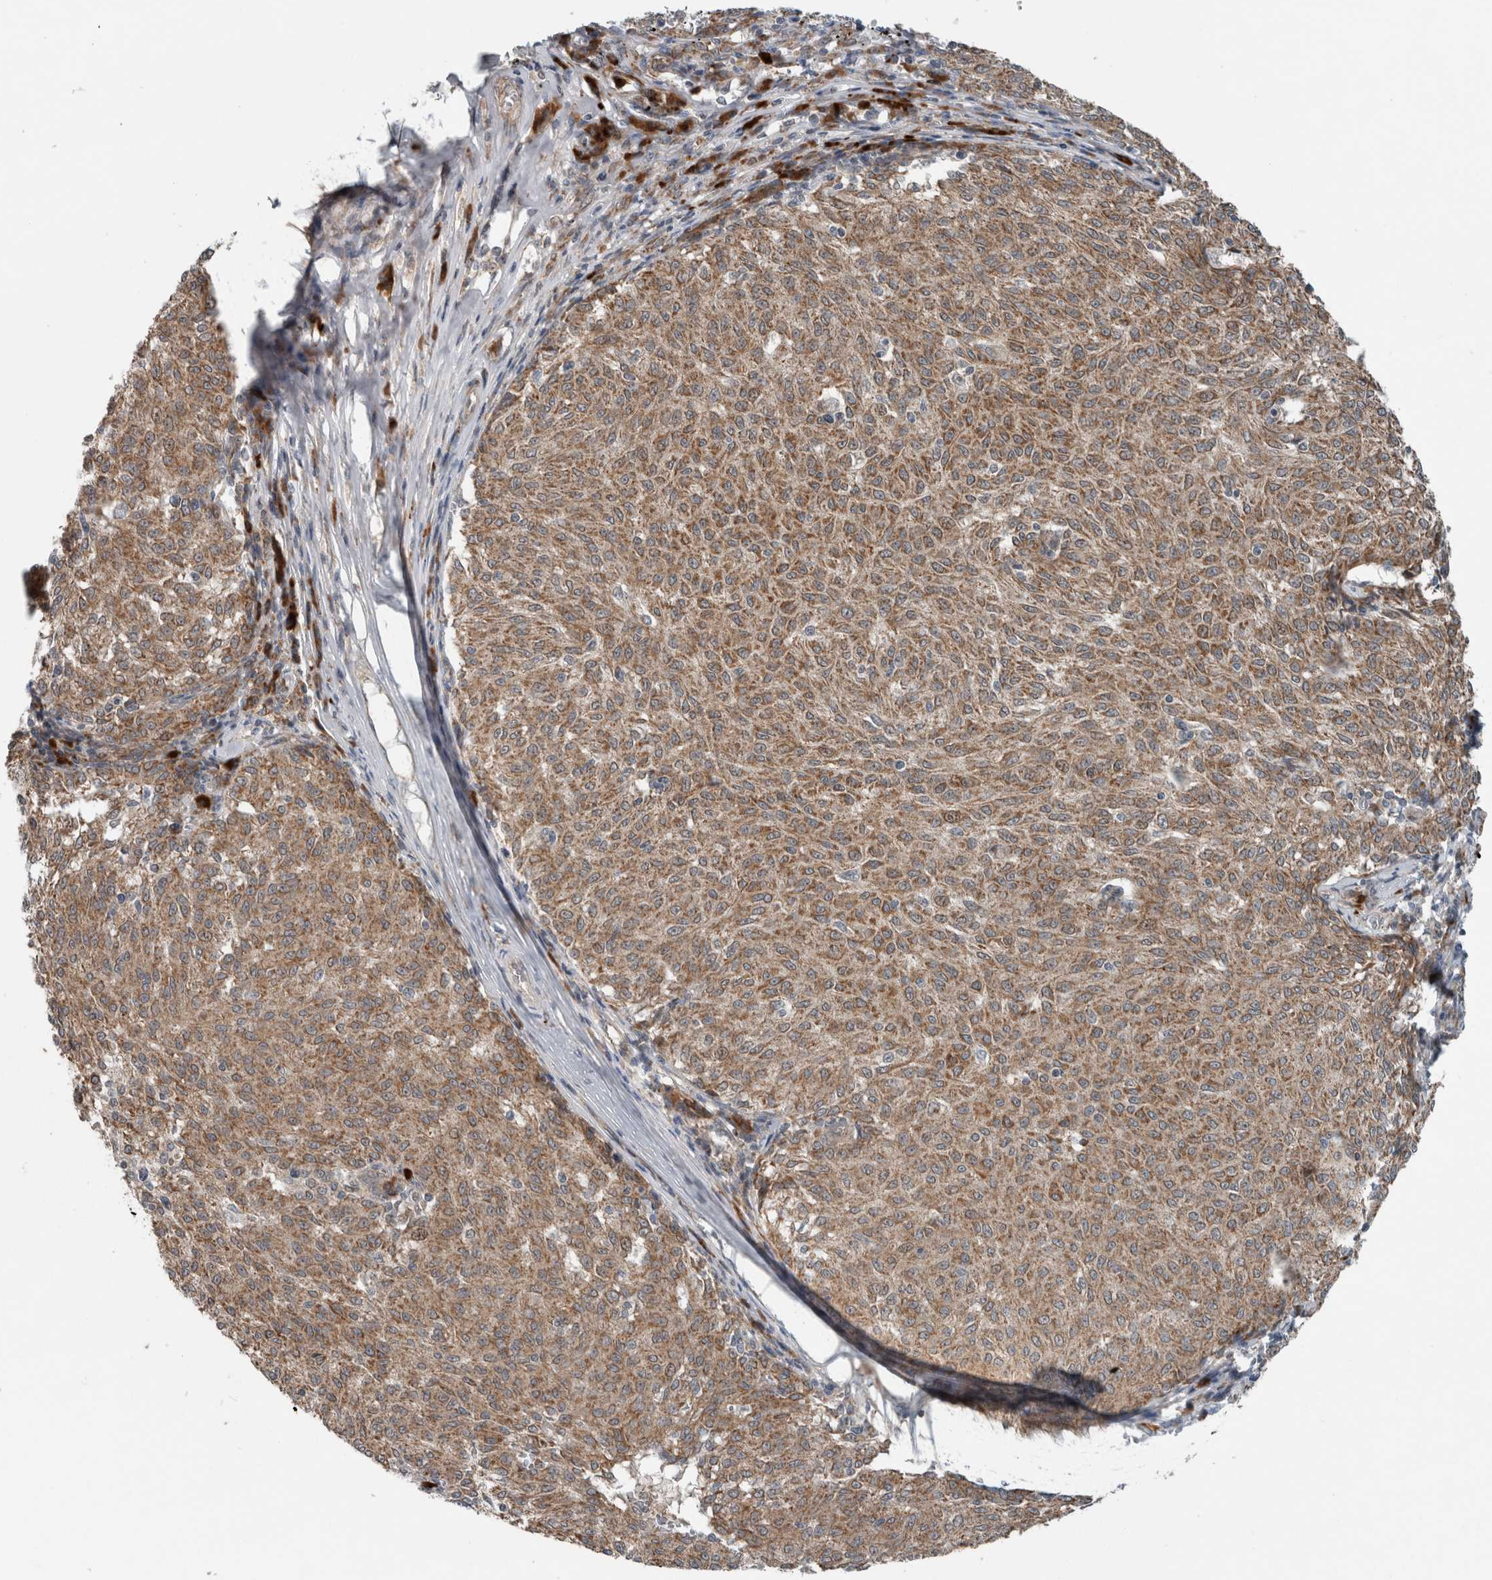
{"staining": {"intensity": "moderate", "quantity": ">75%", "location": "cytoplasmic/membranous"}, "tissue": "melanoma", "cell_type": "Tumor cells", "image_type": "cancer", "snomed": [{"axis": "morphology", "description": "Malignant melanoma, NOS"}, {"axis": "topography", "description": "Skin"}], "caption": "High-power microscopy captured an immunohistochemistry (IHC) micrograph of malignant melanoma, revealing moderate cytoplasmic/membranous expression in about >75% of tumor cells.", "gene": "GBA2", "patient": {"sex": "female", "age": 72}}